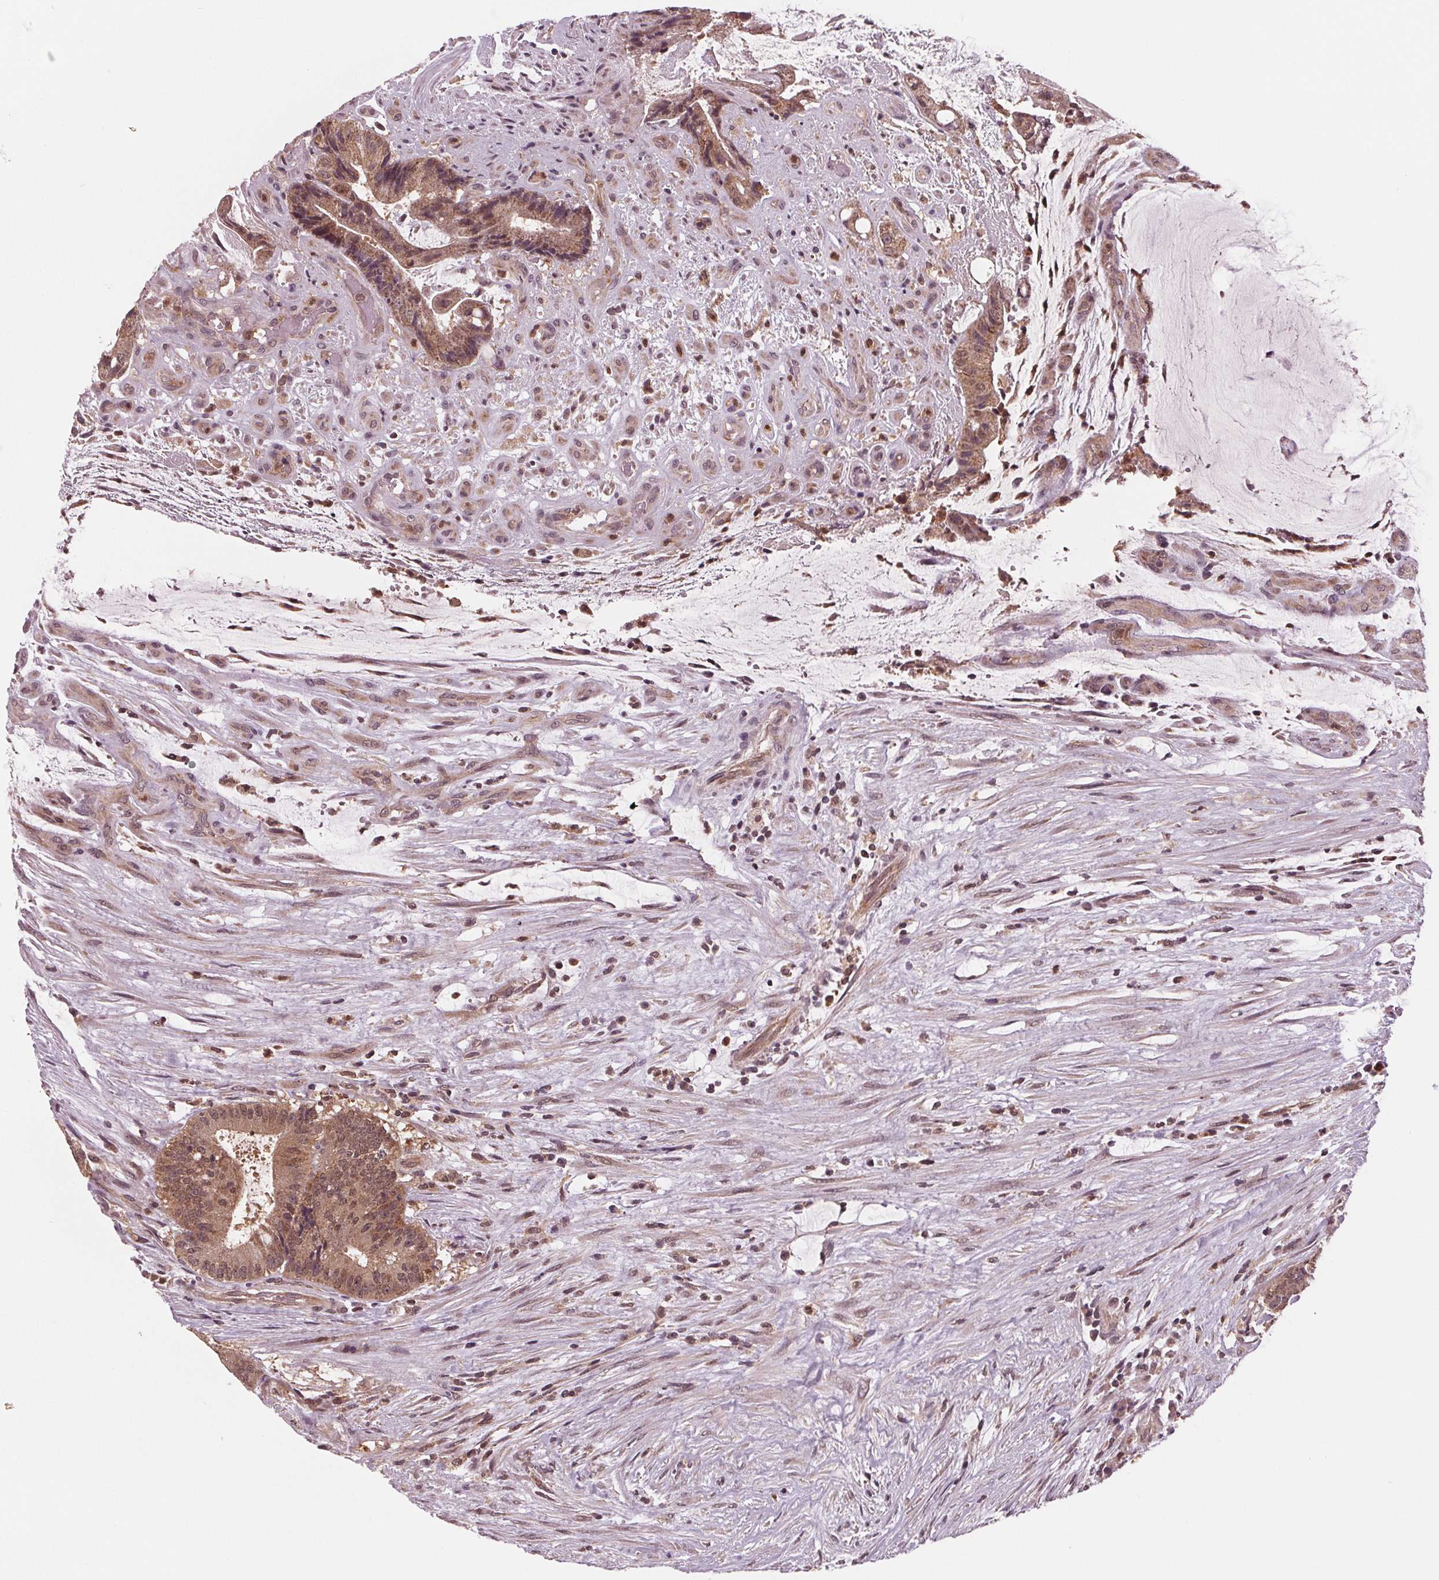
{"staining": {"intensity": "moderate", "quantity": ">75%", "location": "cytoplasmic/membranous"}, "tissue": "colorectal cancer", "cell_type": "Tumor cells", "image_type": "cancer", "snomed": [{"axis": "morphology", "description": "Adenocarcinoma, NOS"}, {"axis": "topography", "description": "Colon"}], "caption": "Colorectal cancer stained with a brown dye exhibits moderate cytoplasmic/membranous positive expression in approximately >75% of tumor cells.", "gene": "STAT3", "patient": {"sex": "female", "age": 43}}